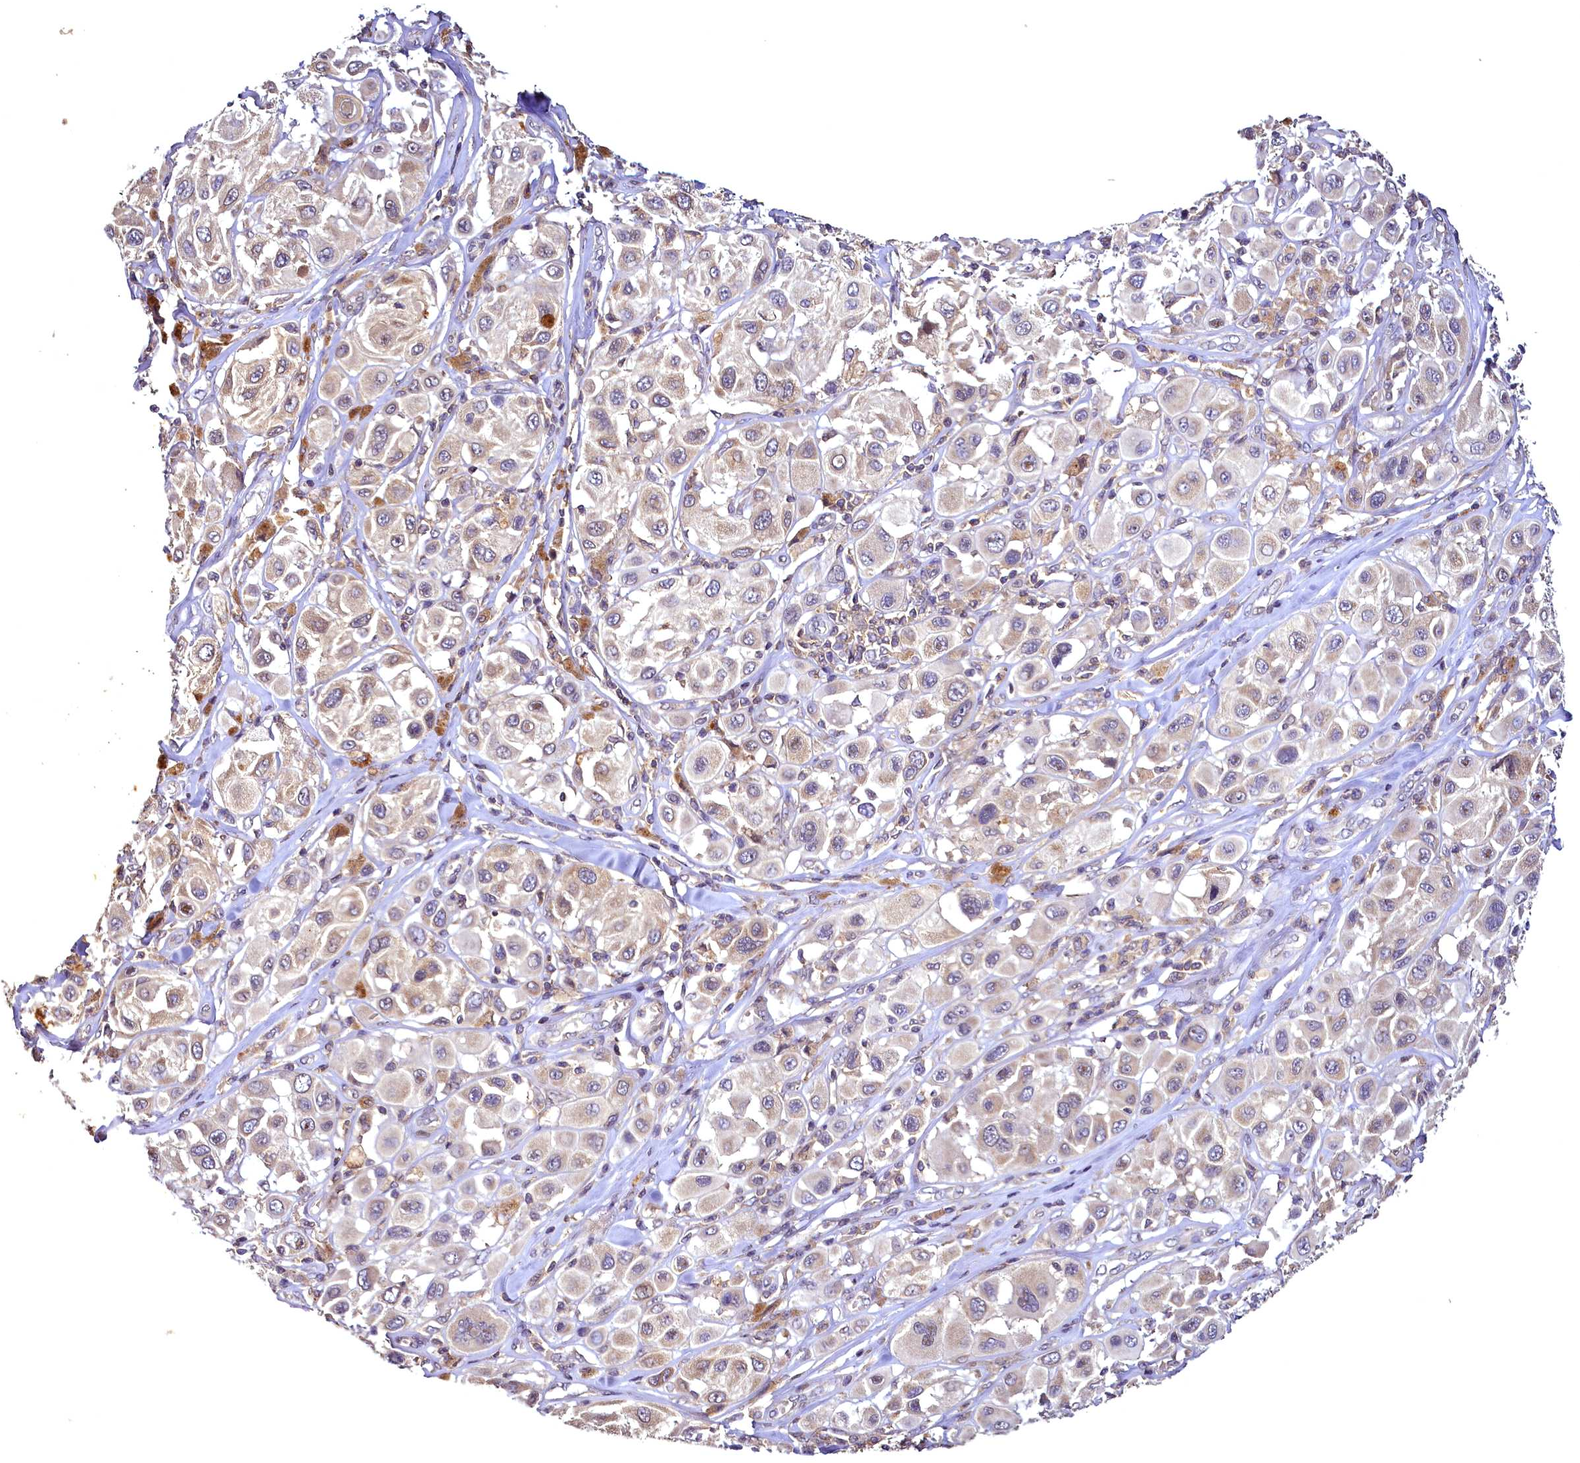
{"staining": {"intensity": "negative", "quantity": "none", "location": "none"}, "tissue": "melanoma", "cell_type": "Tumor cells", "image_type": "cancer", "snomed": [{"axis": "morphology", "description": "Malignant melanoma, Metastatic site"}, {"axis": "topography", "description": "Skin"}], "caption": "The histopathology image displays no staining of tumor cells in melanoma.", "gene": "TMEM39A", "patient": {"sex": "male", "age": 41}}